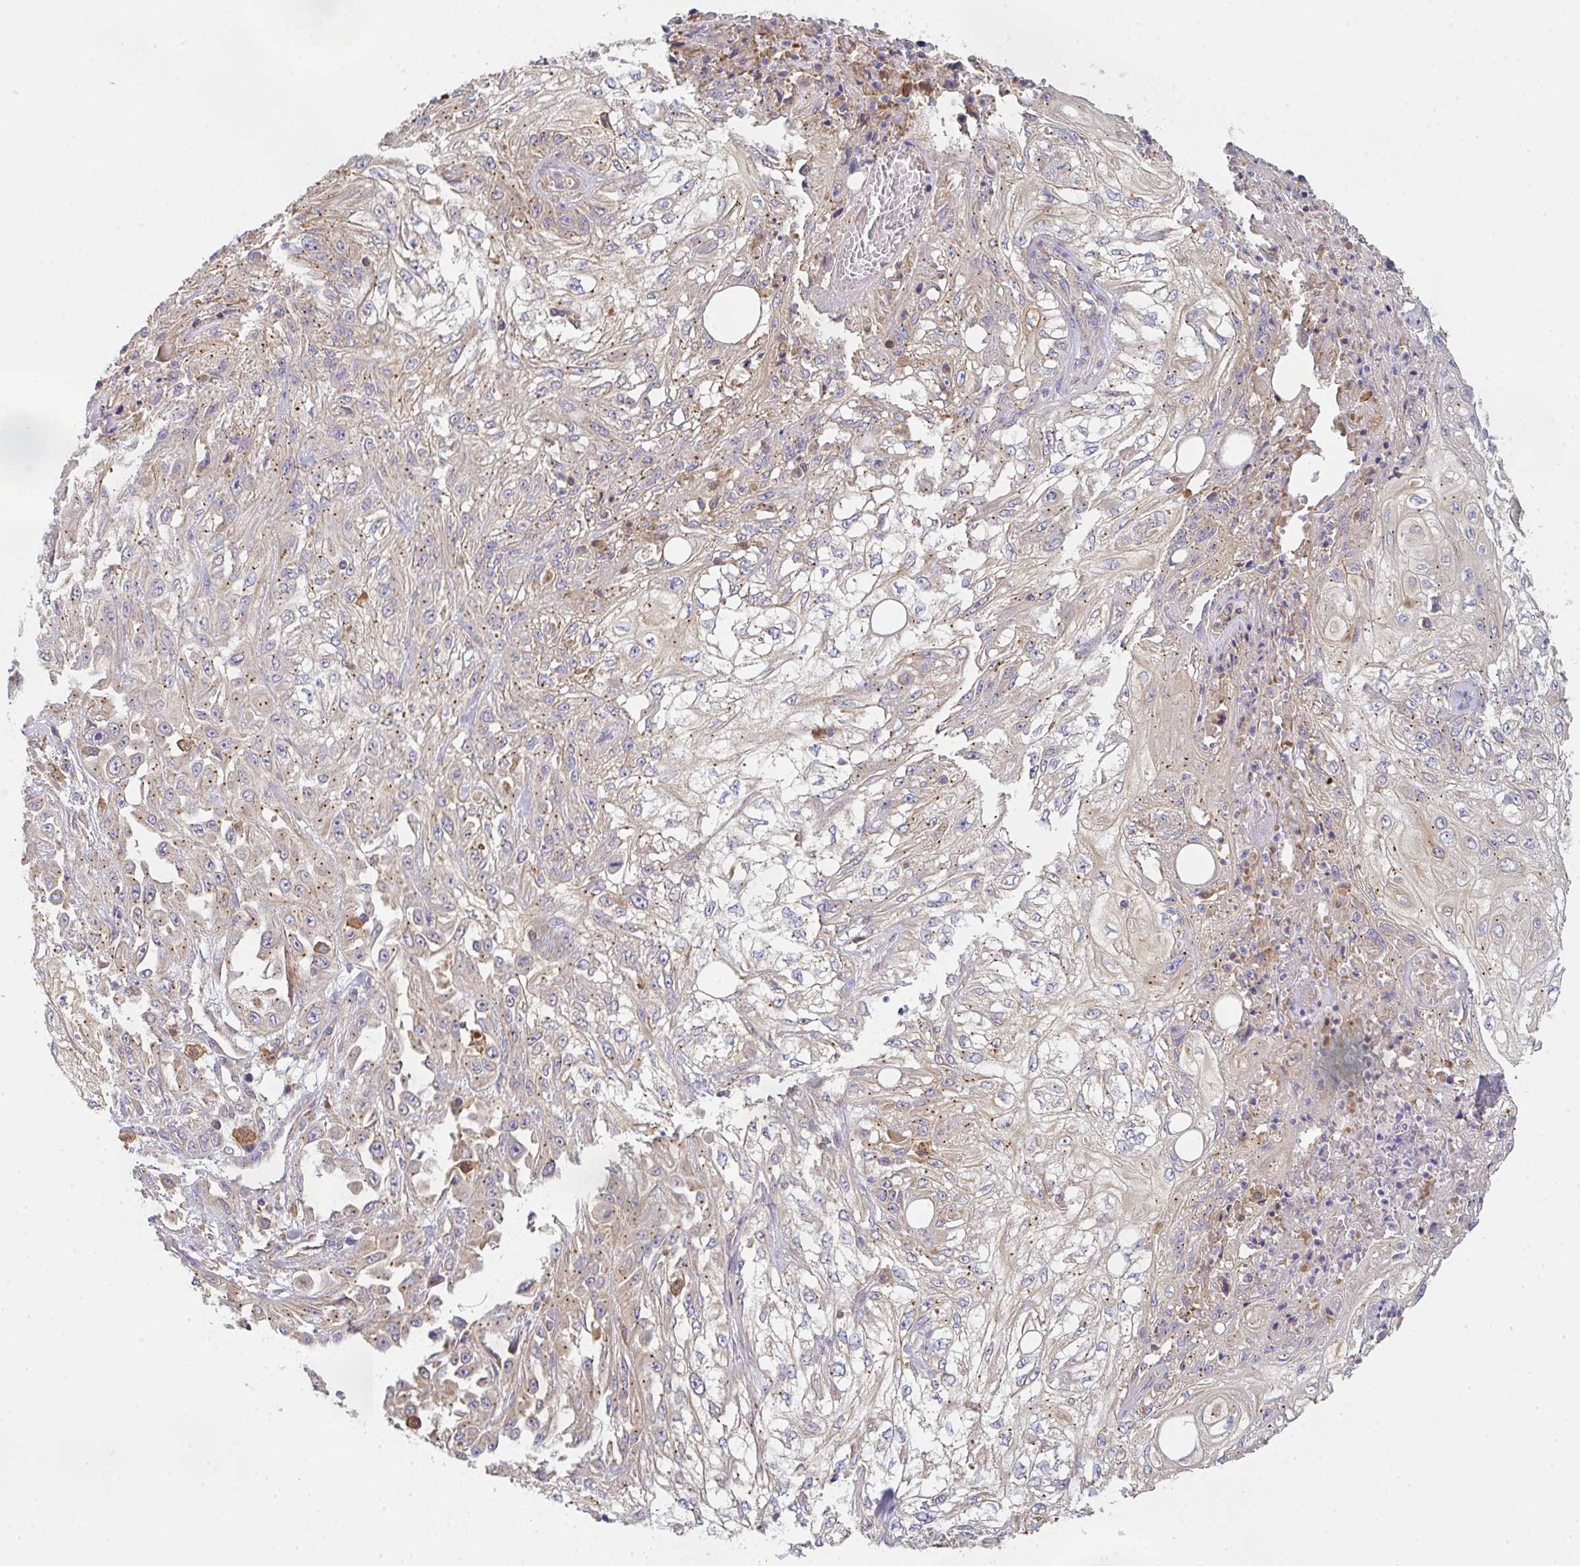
{"staining": {"intensity": "weak", "quantity": "25%-75%", "location": "cytoplasmic/membranous"}, "tissue": "skin cancer", "cell_type": "Tumor cells", "image_type": "cancer", "snomed": [{"axis": "morphology", "description": "Squamous cell carcinoma, NOS"}, {"axis": "morphology", "description": "Squamous cell carcinoma, metastatic, NOS"}, {"axis": "topography", "description": "Skin"}, {"axis": "topography", "description": "Lymph node"}], "caption": "This is an image of immunohistochemistry (IHC) staining of skin cancer (squamous cell carcinoma), which shows weak staining in the cytoplasmic/membranous of tumor cells.", "gene": "SNX5", "patient": {"sex": "male", "age": 75}}